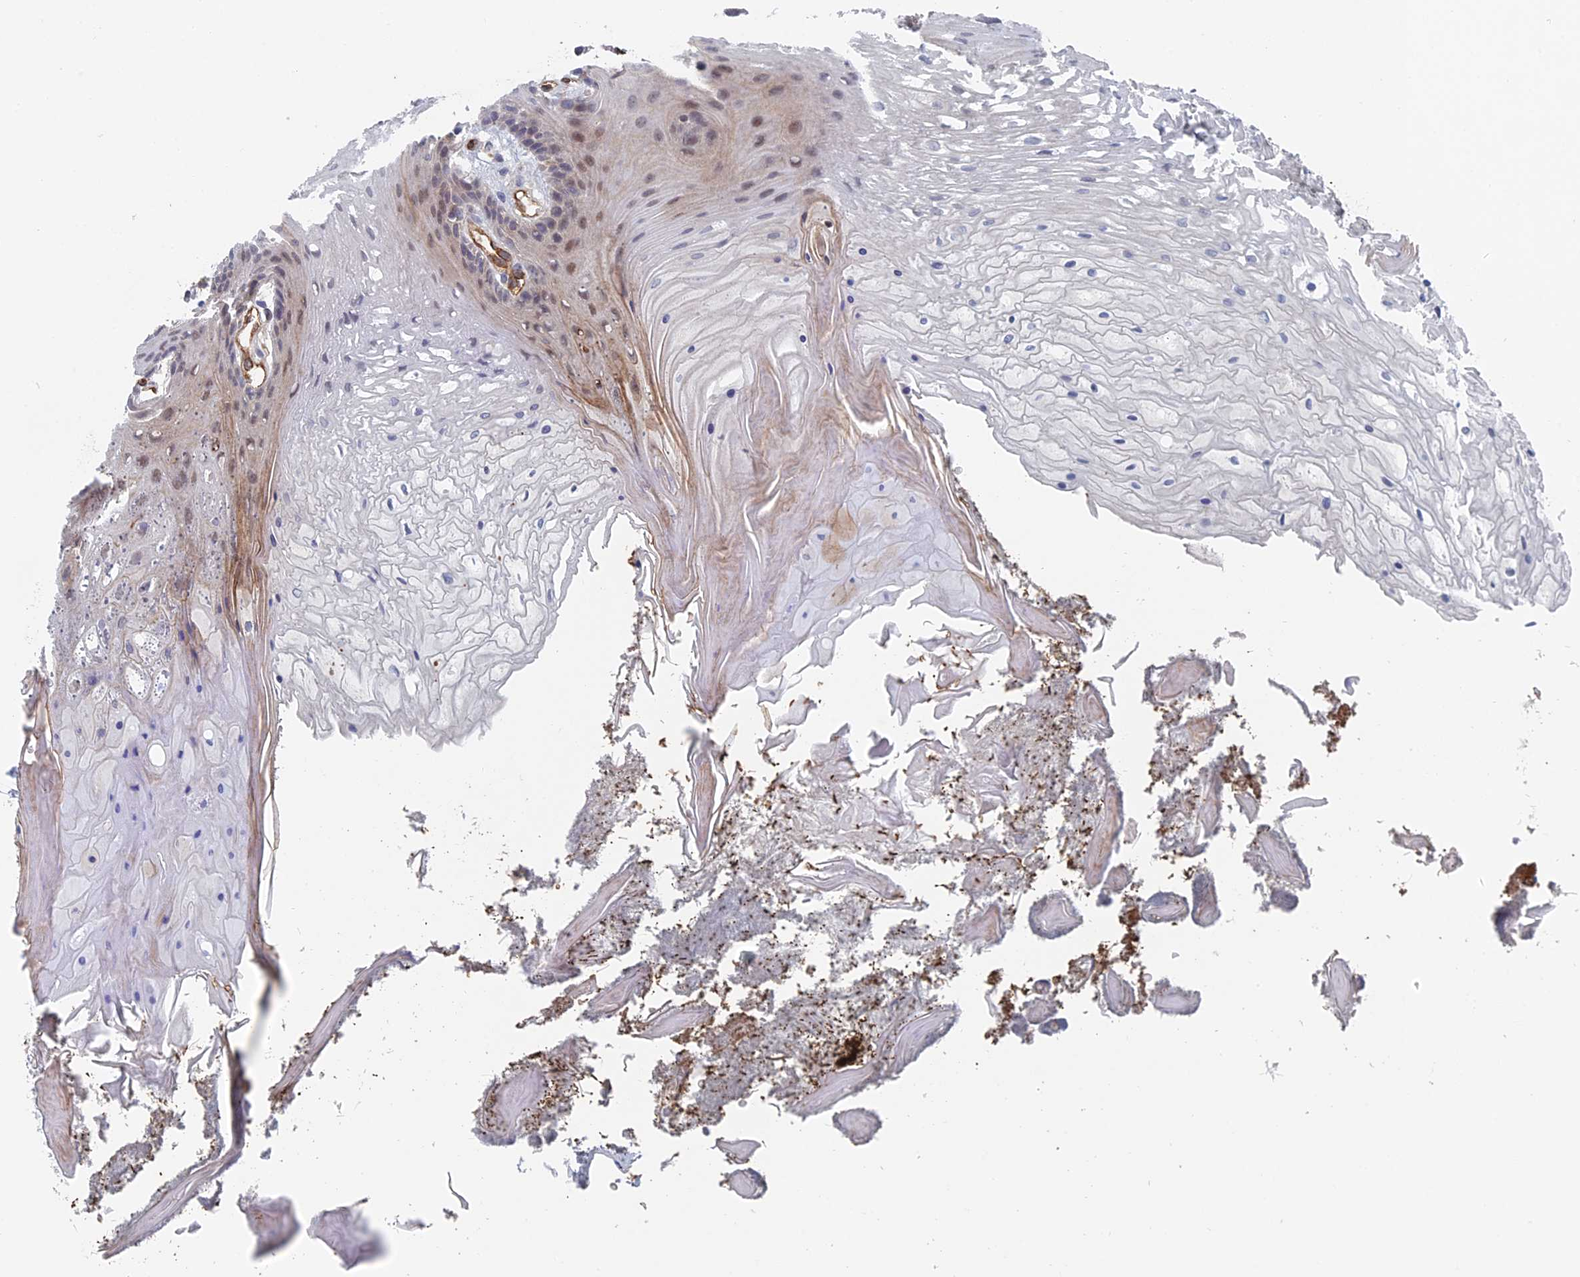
{"staining": {"intensity": "weak", "quantity": "<25%", "location": "cytoplasmic/membranous,nuclear"}, "tissue": "oral mucosa", "cell_type": "Squamous epithelial cells", "image_type": "normal", "snomed": [{"axis": "morphology", "description": "Normal tissue, NOS"}, {"axis": "topography", "description": "Oral tissue"}], "caption": "High power microscopy image of an immunohistochemistry photomicrograph of normal oral mucosa, revealing no significant positivity in squamous epithelial cells. (Immunohistochemistry, brightfield microscopy, high magnification).", "gene": "ARAP3", "patient": {"sex": "female", "age": 80}}